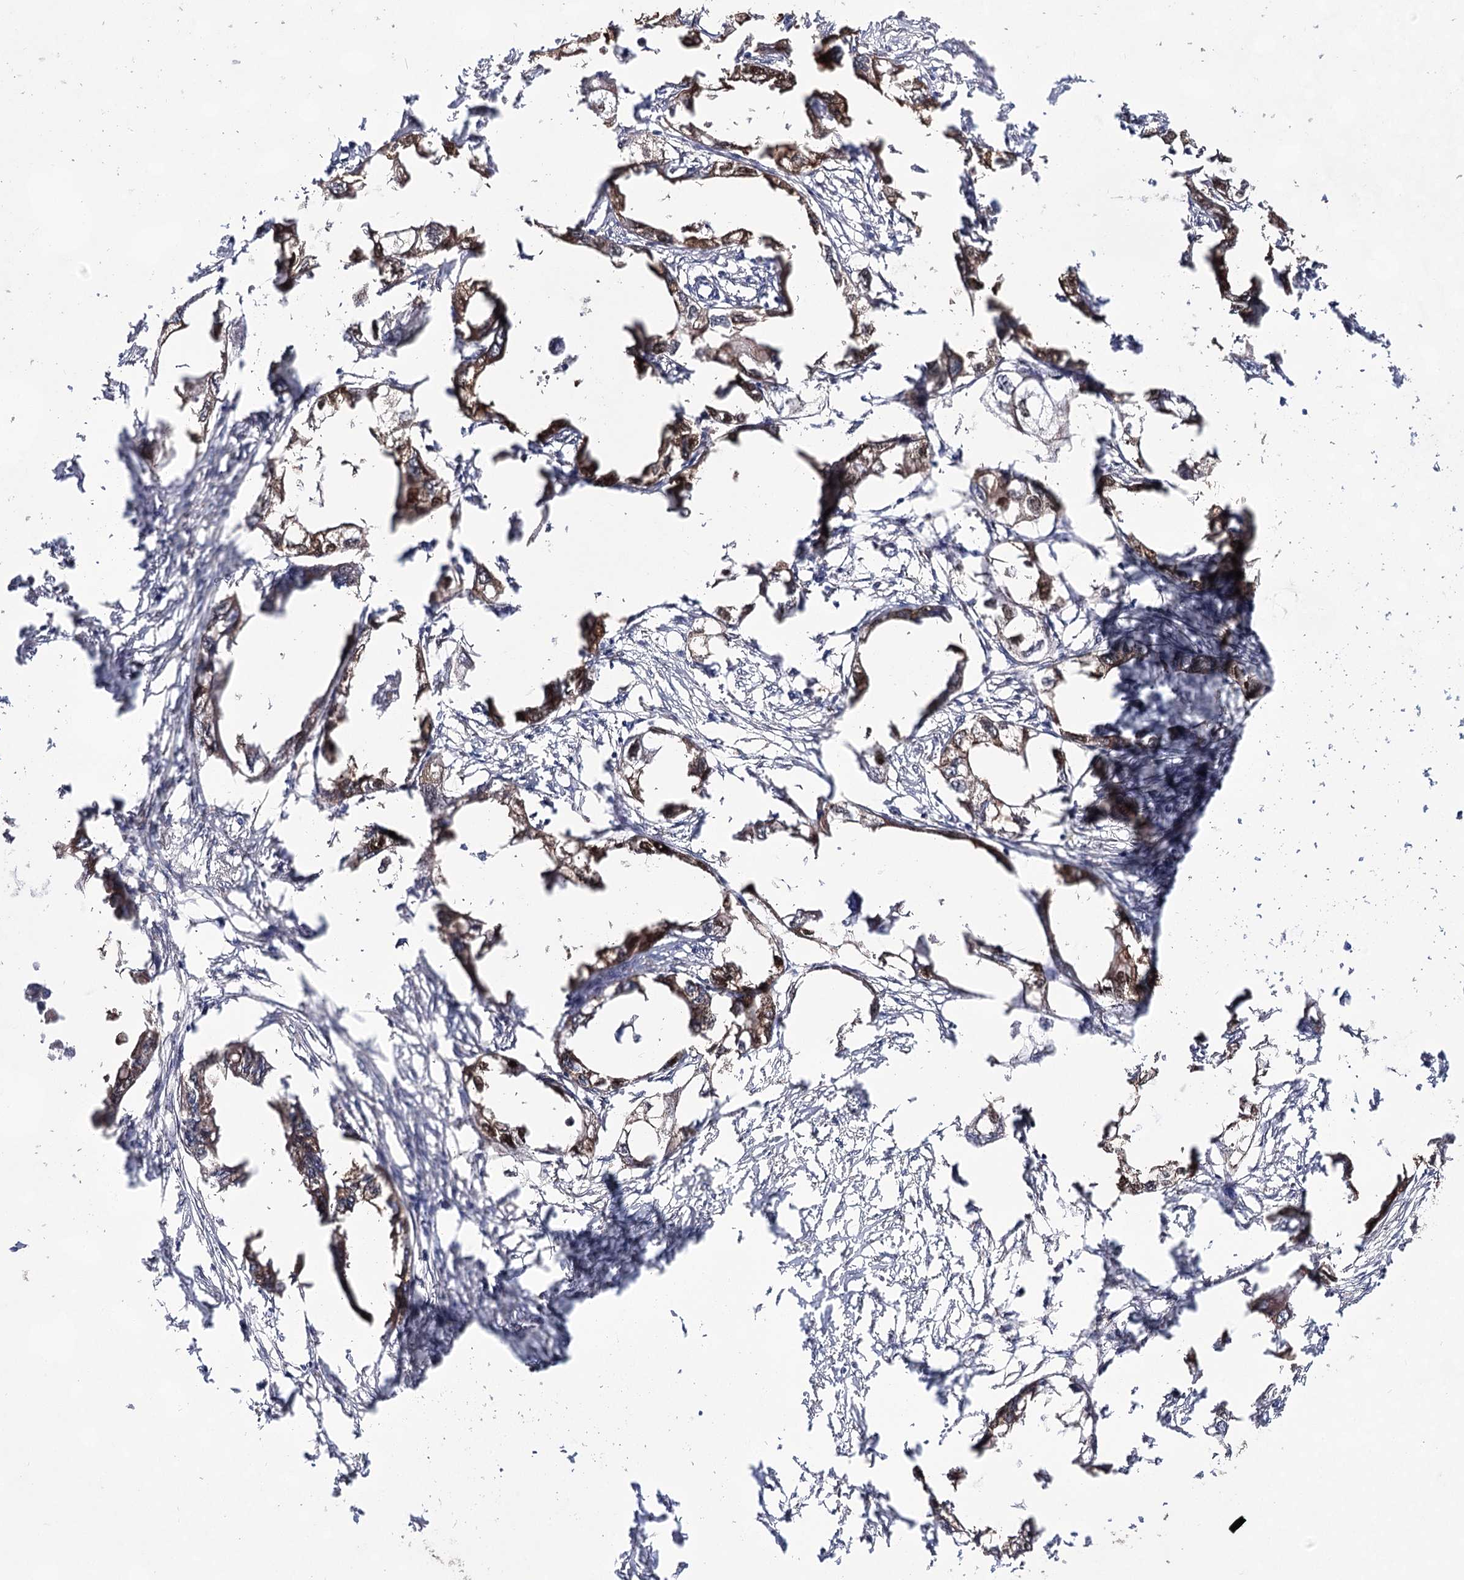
{"staining": {"intensity": "moderate", "quantity": "25%-75%", "location": "cytoplasmic/membranous,nuclear"}, "tissue": "endometrial cancer", "cell_type": "Tumor cells", "image_type": "cancer", "snomed": [{"axis": "morphology", "description": "Adenocarcinoma, NOS"}, {"axis": "morphology", "description": "Adenocarcinoma, metastatic, NOS"}, {"axis": "topography", "description": "Adipose tissue"}, {"axis": "topography", "description": "Endometrium"}], "caption": "Moderate cytoplasmic/membranous and nuclear expression for a protein is appreciated in about 25%-75% of tumor cells of endometrial cancer using IHC.", "gene": "UGDH", "patient": {"sex": "female", "age": 67}}